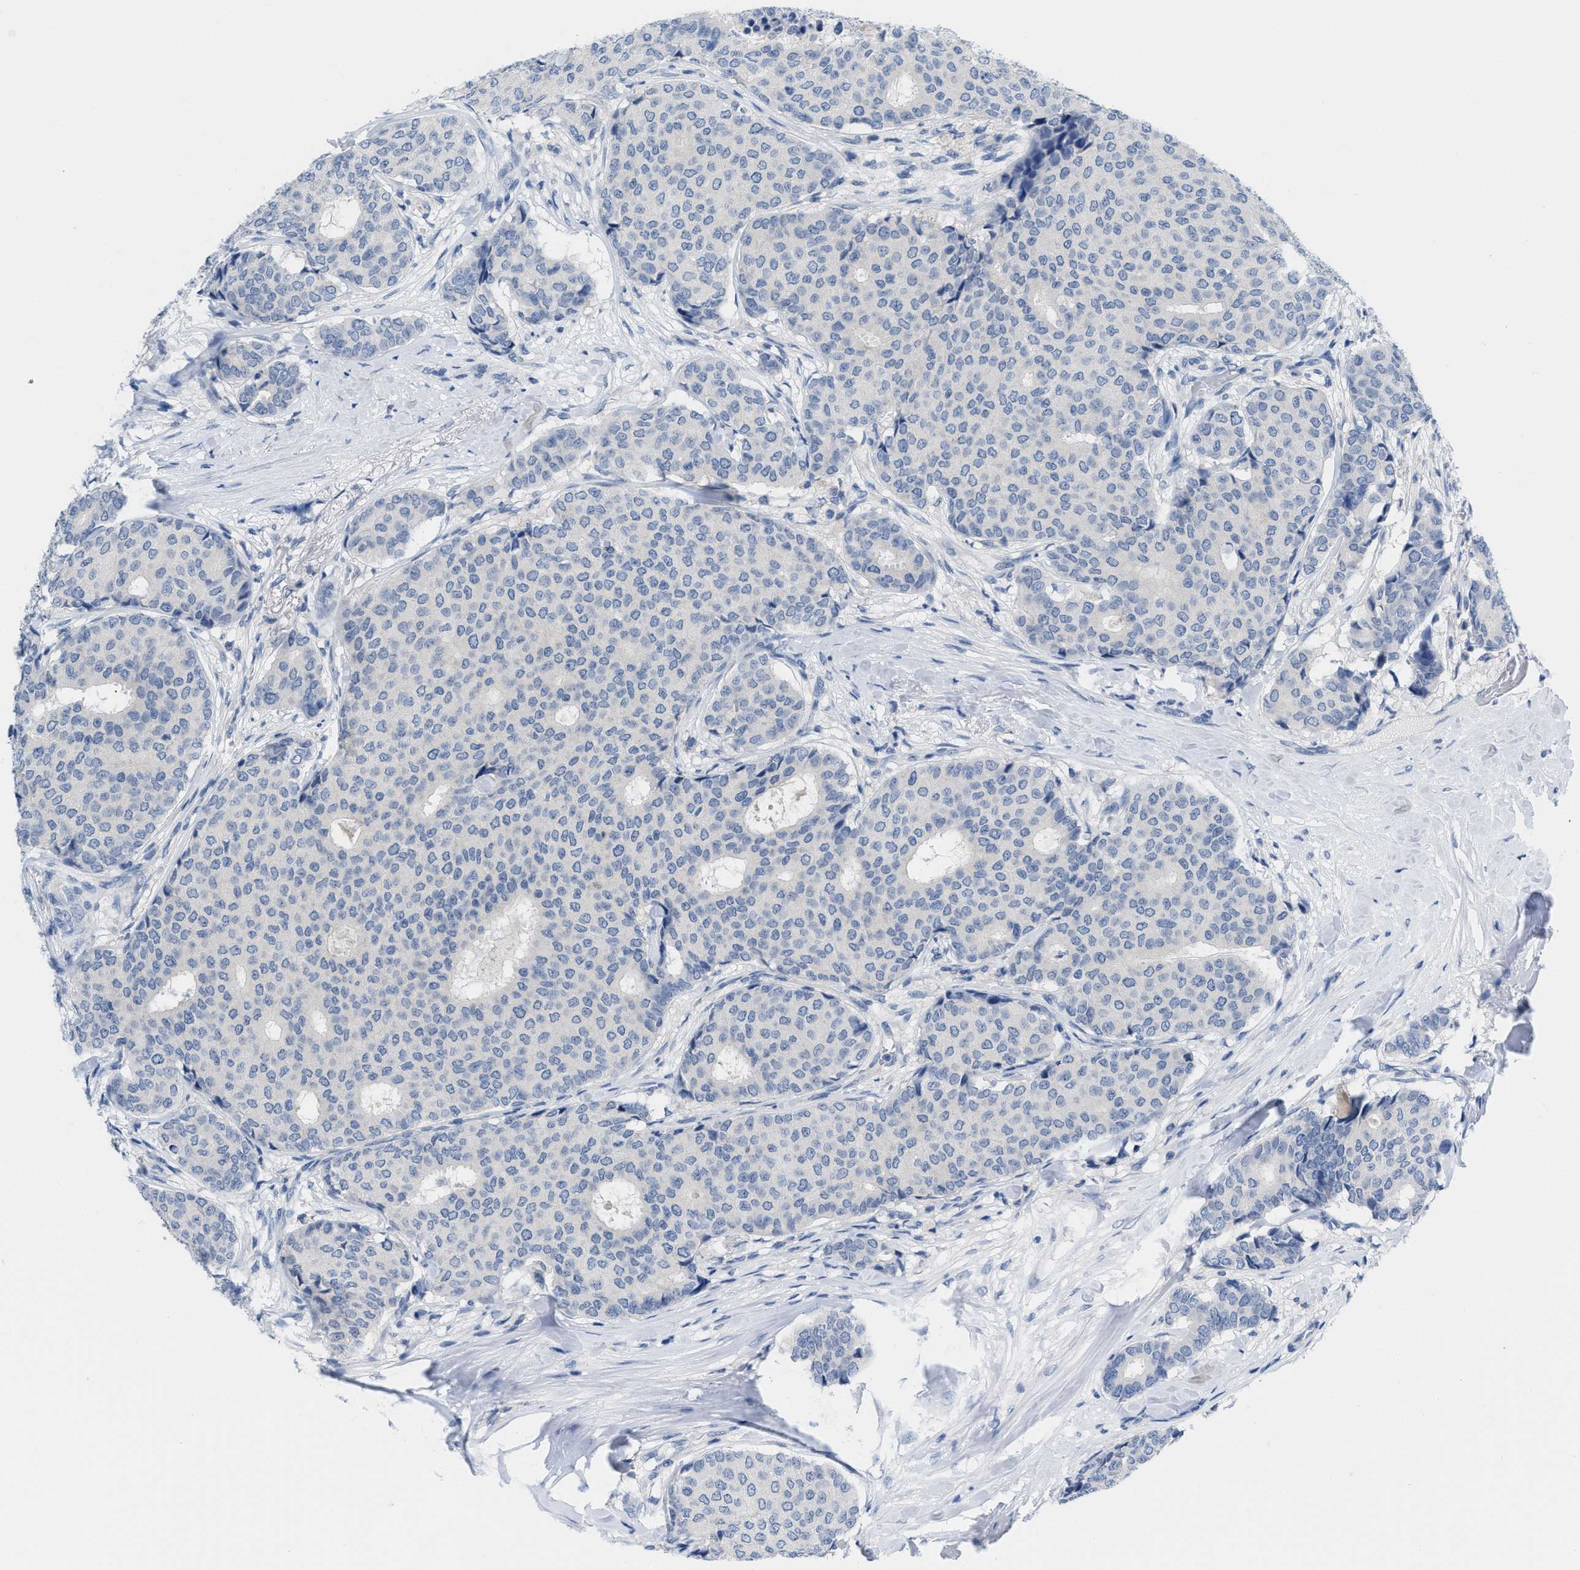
{"staining": {"intensity": "negative", "quantity": "none", "location": "none"}, "tissue": "breast cancer", "cell_type": "Tumor cells", "image_type": "cancer", "snomed": [{"axis": "morphology", "description": "Duct carcinoma"}, {"axis": "topography", "description": "Breast"}], "caption": "Micrograph shows no significant protein staining in tumor cells of breast cancer (intraductal carcinoma). (DAB IHC, high magnification).", "gene": "PYY", "patient": {"sex": "female", "age": 75}}